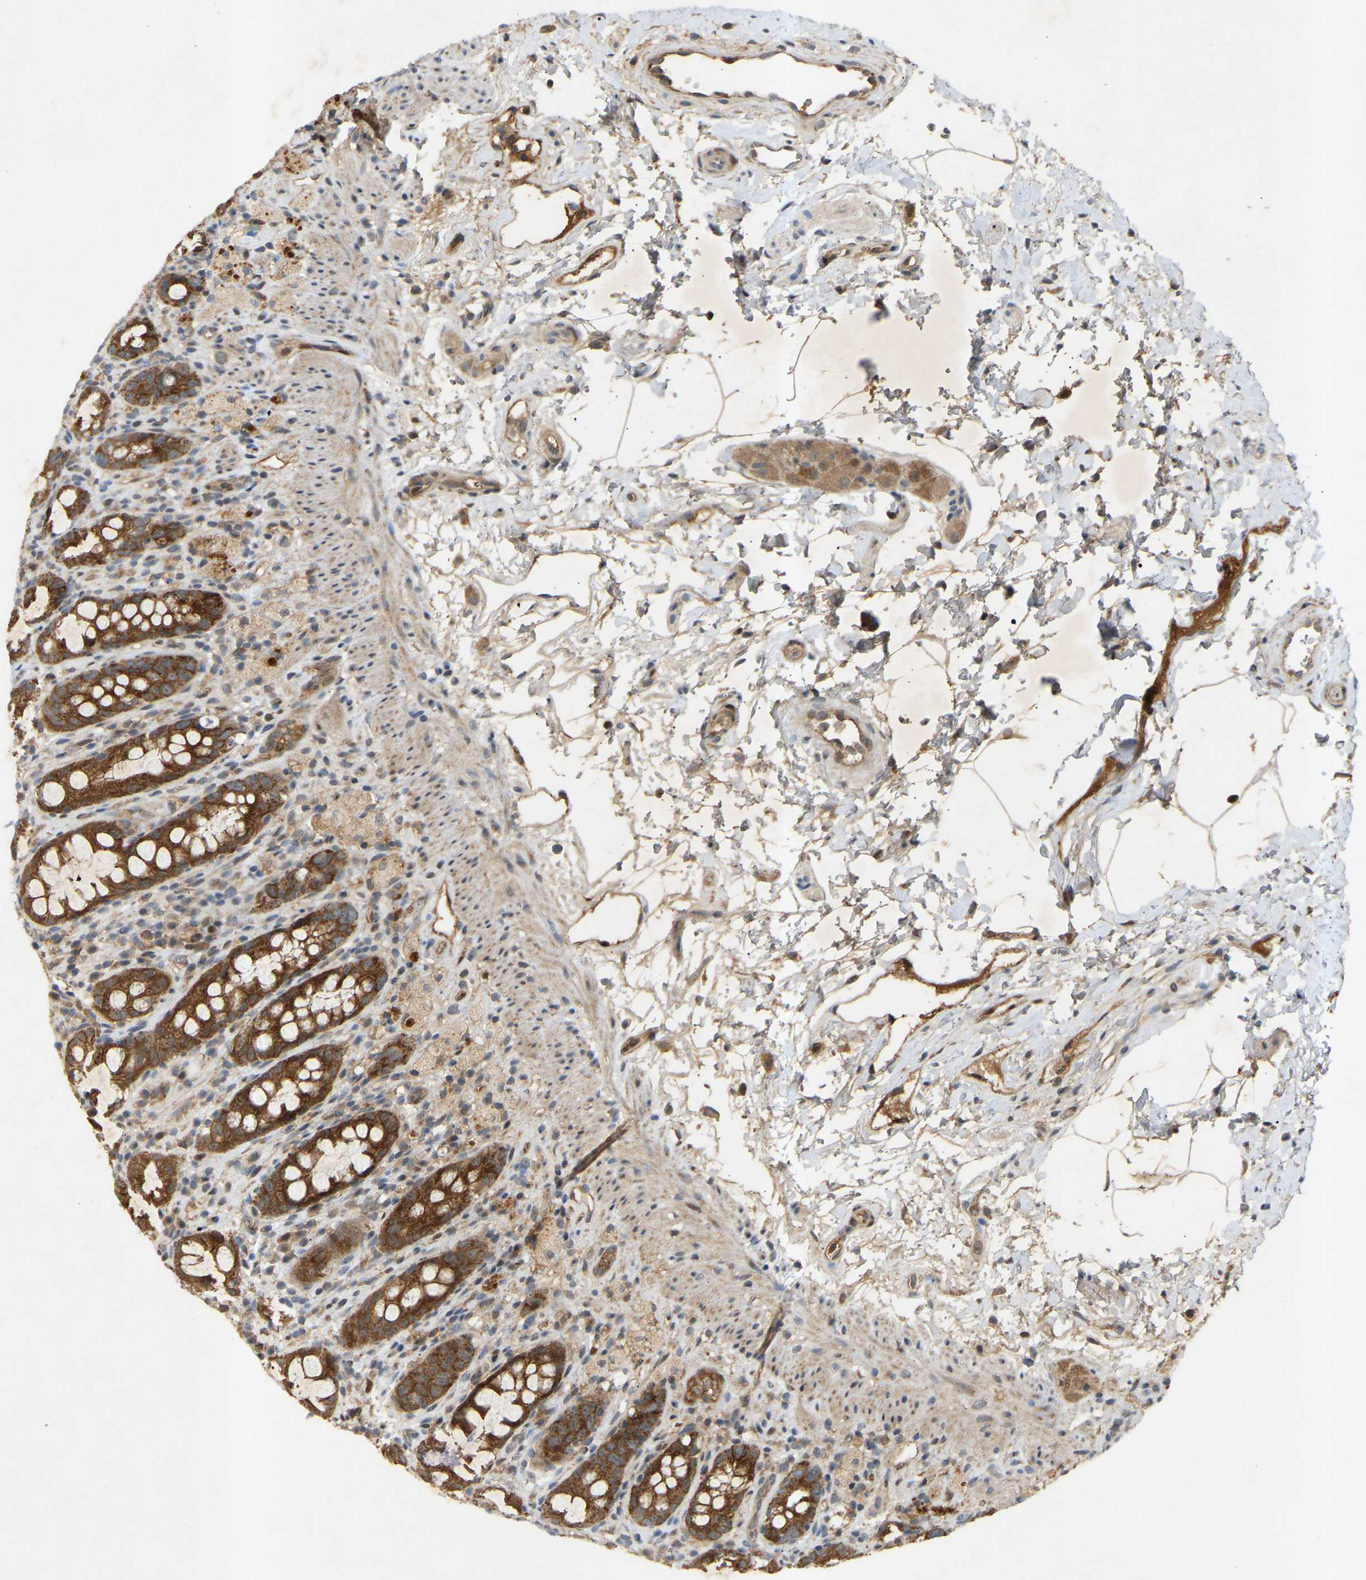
{"staining": {"intensity": "moderate", "quantity": ">75%", "location": "cytoplasmic/membranous"}, "tissue": "rectum", "cell_type": "Glandular cells", "image_type": "normal", "snomed": [{"axis": "morphology", "description": "Normal tissue, NOS"}, {"axis": "topography", "description": "Rectum"}], "caption": "Immunohistochemistry image of benign rectum: rectum stained using immunohistochemistry (IHC) shows medium levels of moderate protein expression localized specifically in the cytoplasmic/membranous of glandular cells, appearing as a cytoplasmic/membranous brown color.", "gene": "ATP5MF", "patient": {"sex": "male", "age": 44}}